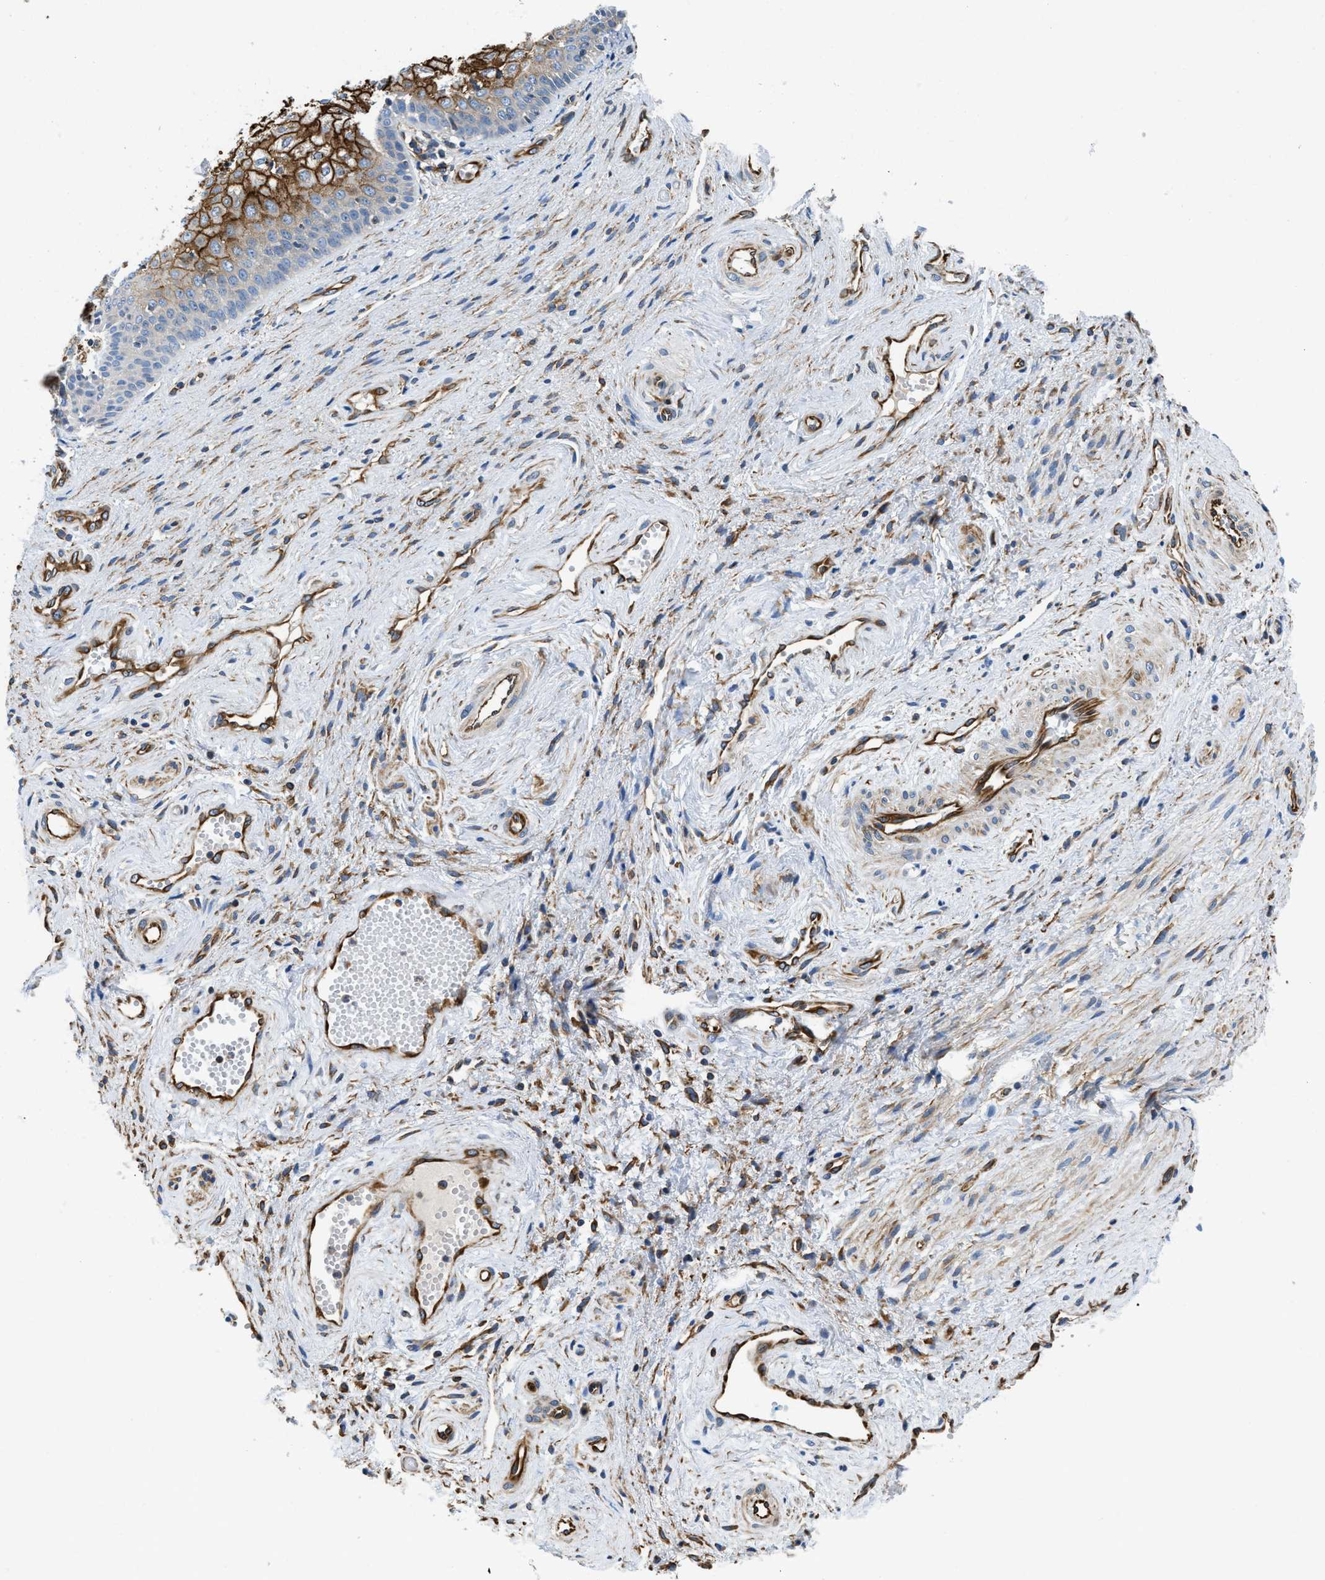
{"staining": {"intensity": "strong", "quantity": "25%-75%", "location": "cytoplasmic/membranous"}, "tissue": "vagina", "cell_type": "Squamous epithelial cells", "image_type": "normal", "snomed": [{"axis": "morphology", "description": "Normal tissue, NOS"}, {"axis": "topography", "description": "Vagina"}], "caption": "A photomicrograph of vagina stained for a protein exhibits strong cytoplasmic/membranous brown staining in squamous epithelial cells. (brown staining indicates protein expression, while blue staining denotes nuclei).", "gene": "HSD17B12", "patient": {"sex": "female", "age": 34}}